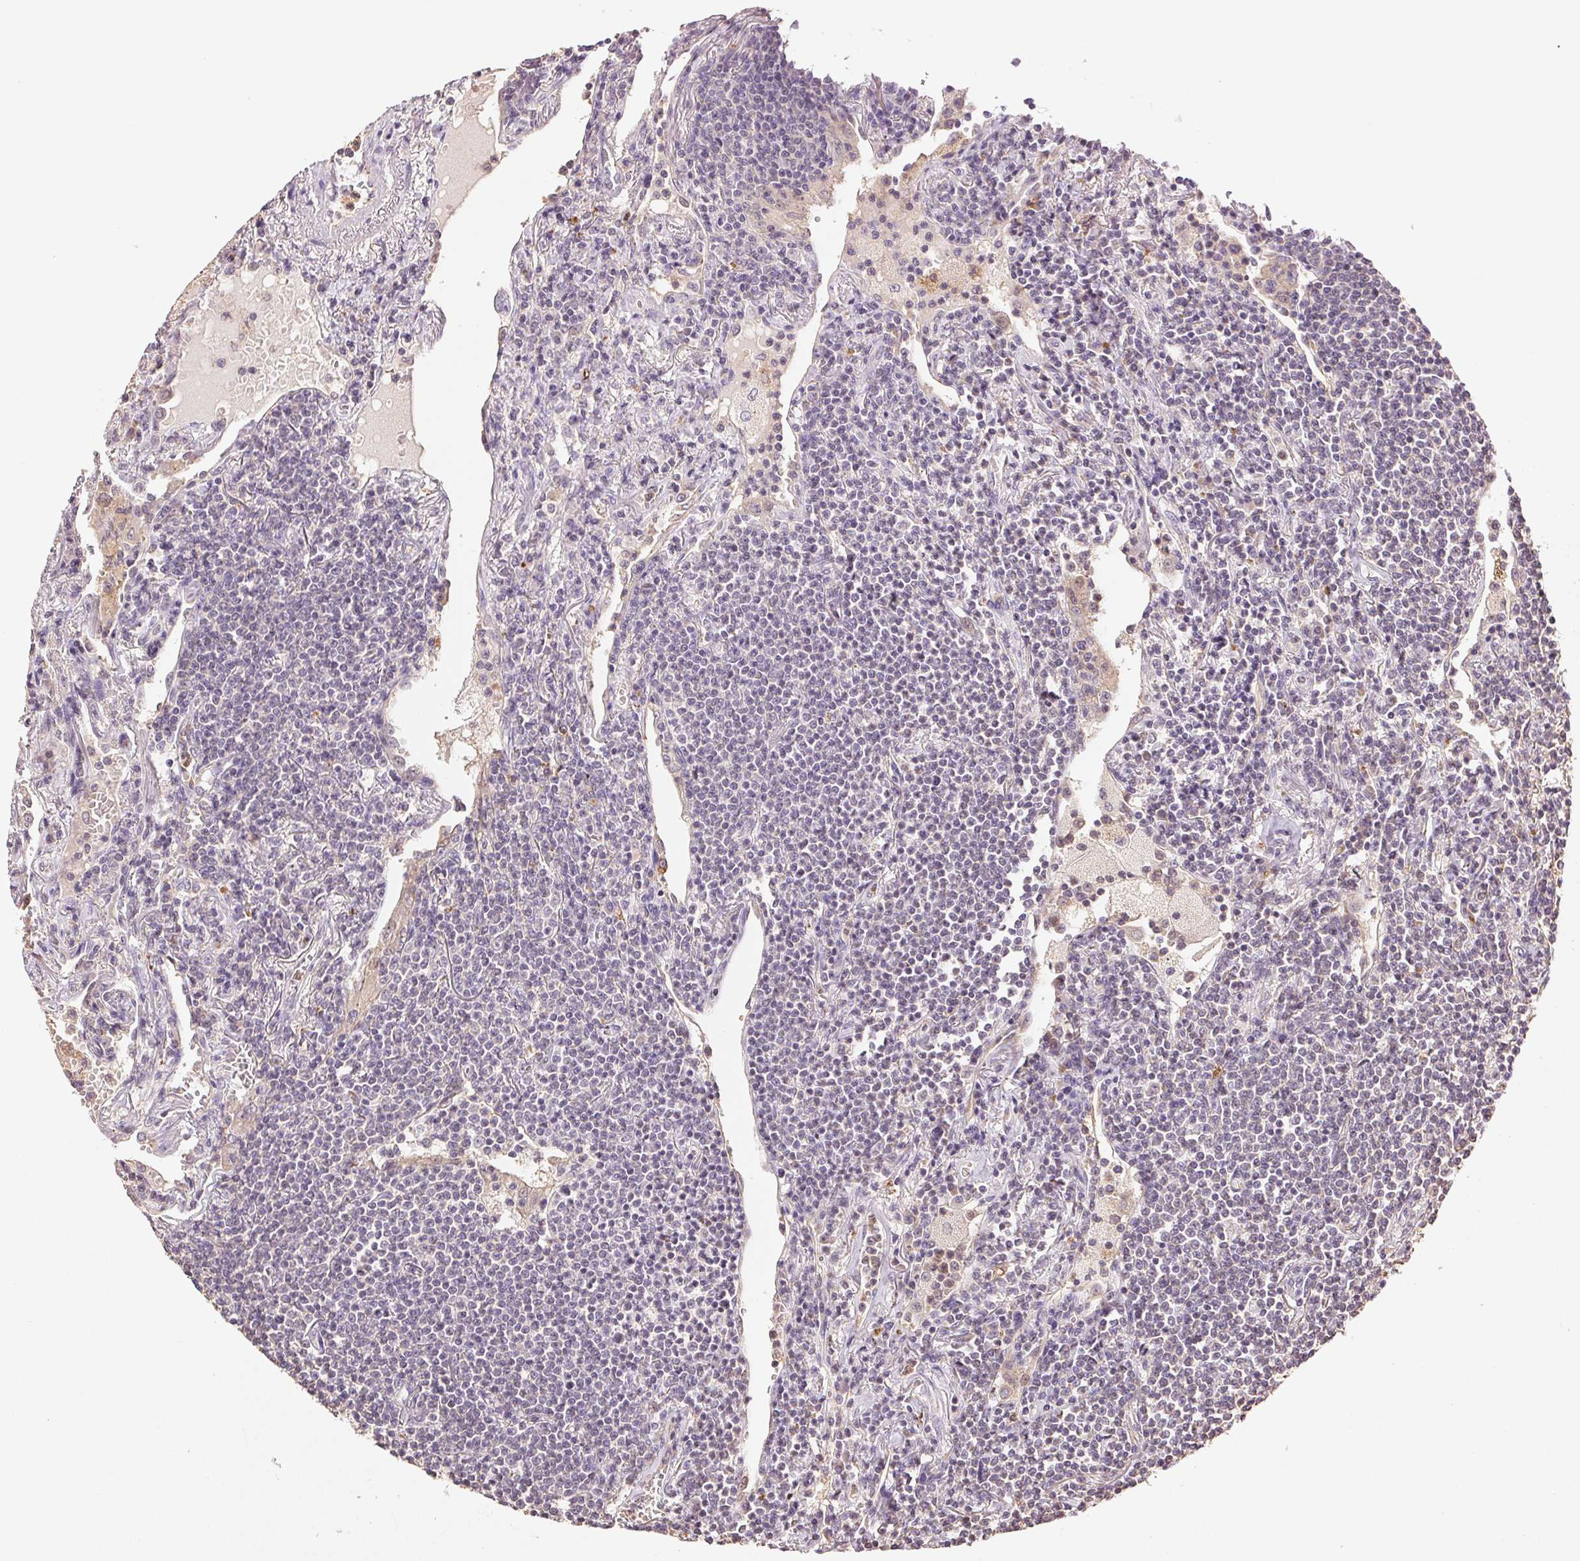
{"staining": {"intensity": "negative", "quantity": "none", "location": "none"}, "tissue": "lymphoma", "cell_type": "Tumor cells", "image_type": "cancer", "snomed": [{"axis": "morphology", "description": "Malignant lymphoma, non-Hodgkin's type, Low grade"}, {"axis": "topography", "description": "Lung"}], "caption": "Micrograph shows no significant protein staining in tumor cells of lymphoma.", "gene": "TMEM253", "patient": {"sex": "female", "age": 71}}